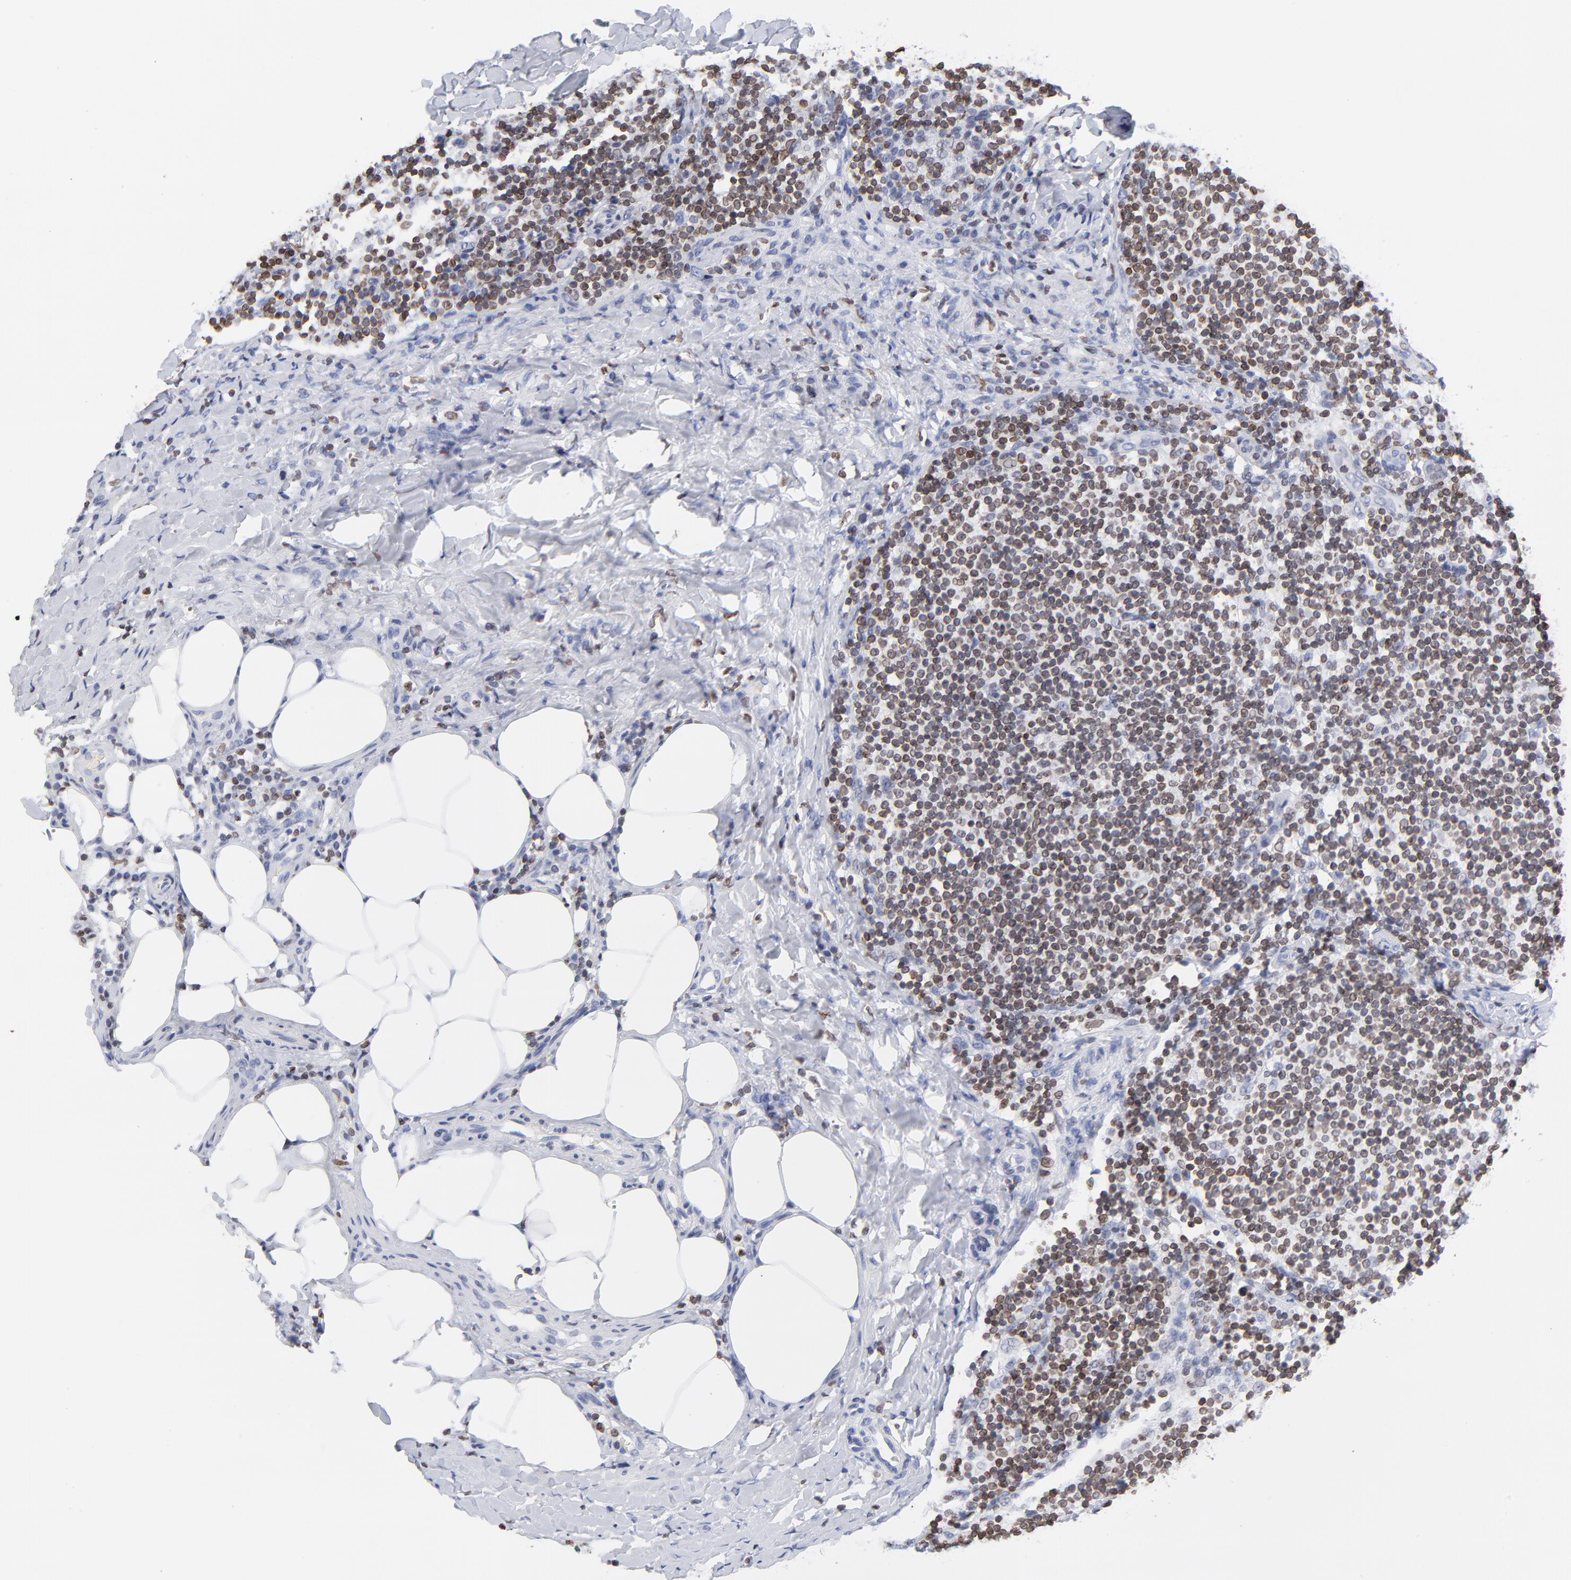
{"staining": {"intensity": "strong", "quantity": ">75%", "location": "cytoplasmic/membranous,nuclear"}, "tissue": "lymph node", "cell_type": "Germinal center cells", "image_type": "normal", "snomed": [{"axis": "morphology", "description": "Normal tissue, NOS"}, {"axis": "morphology", "description": "Inflammation, NOS"}, {"axis": "topography", "description": "Lymph node"}], "caption": "A brown stain labels strong cytoplasmic/membranous,nuclear positivity of a protein in germinal center cells of benign human lymph node. (Brightfield microscopy of DAB IHC at high magnification).", "gene": "THAP7", "patient": {"sex": "male", "age": 46}}